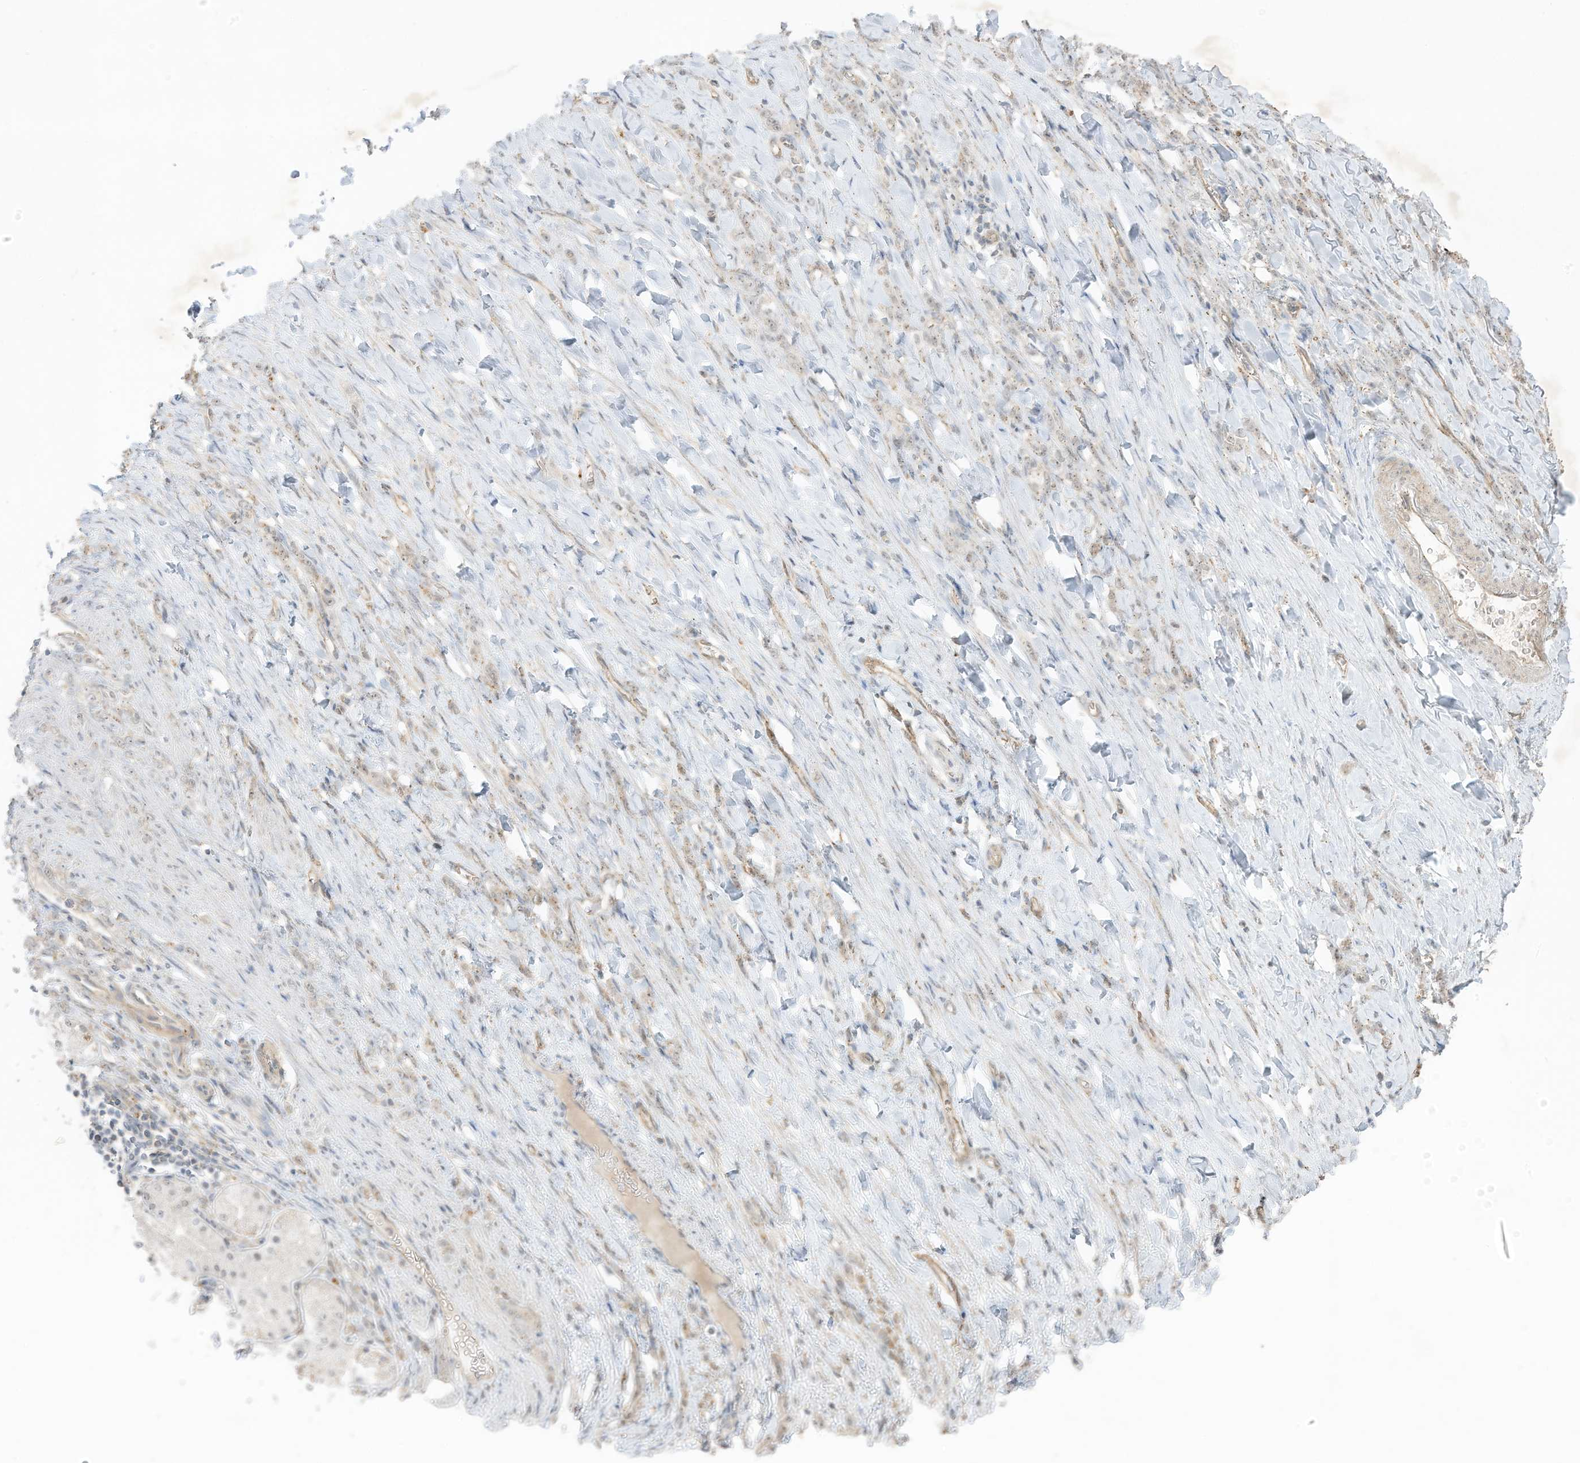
{"staining": {"intensity": "weak", "quantity": "25%-75%", "location": "cytoplasmic/membranous"}, "tissue": "stomach cancer", "cell_type": "Tumor cells", "image_type": "cancer", "snomed": [{"axis": "morphology", "description": "Normal tissue, NOS"}, {"axis": "morphology", "description": "Adenocarcinoma, NOS"}, {"axis": "topography", "description": "Stomach"}], "caption": "Immunohistochemistry photomicrograph of neoplastic tissue: stomach cancer stained using IHC demonstrates low levels of weak protein expression localized specifically in the cytoplasmic/membranous of tumor cells, appearing as a cytoplasmic/membranous brown color.", "gene": "N4BP3", "patient": {"sex": "male", "age": 82}}